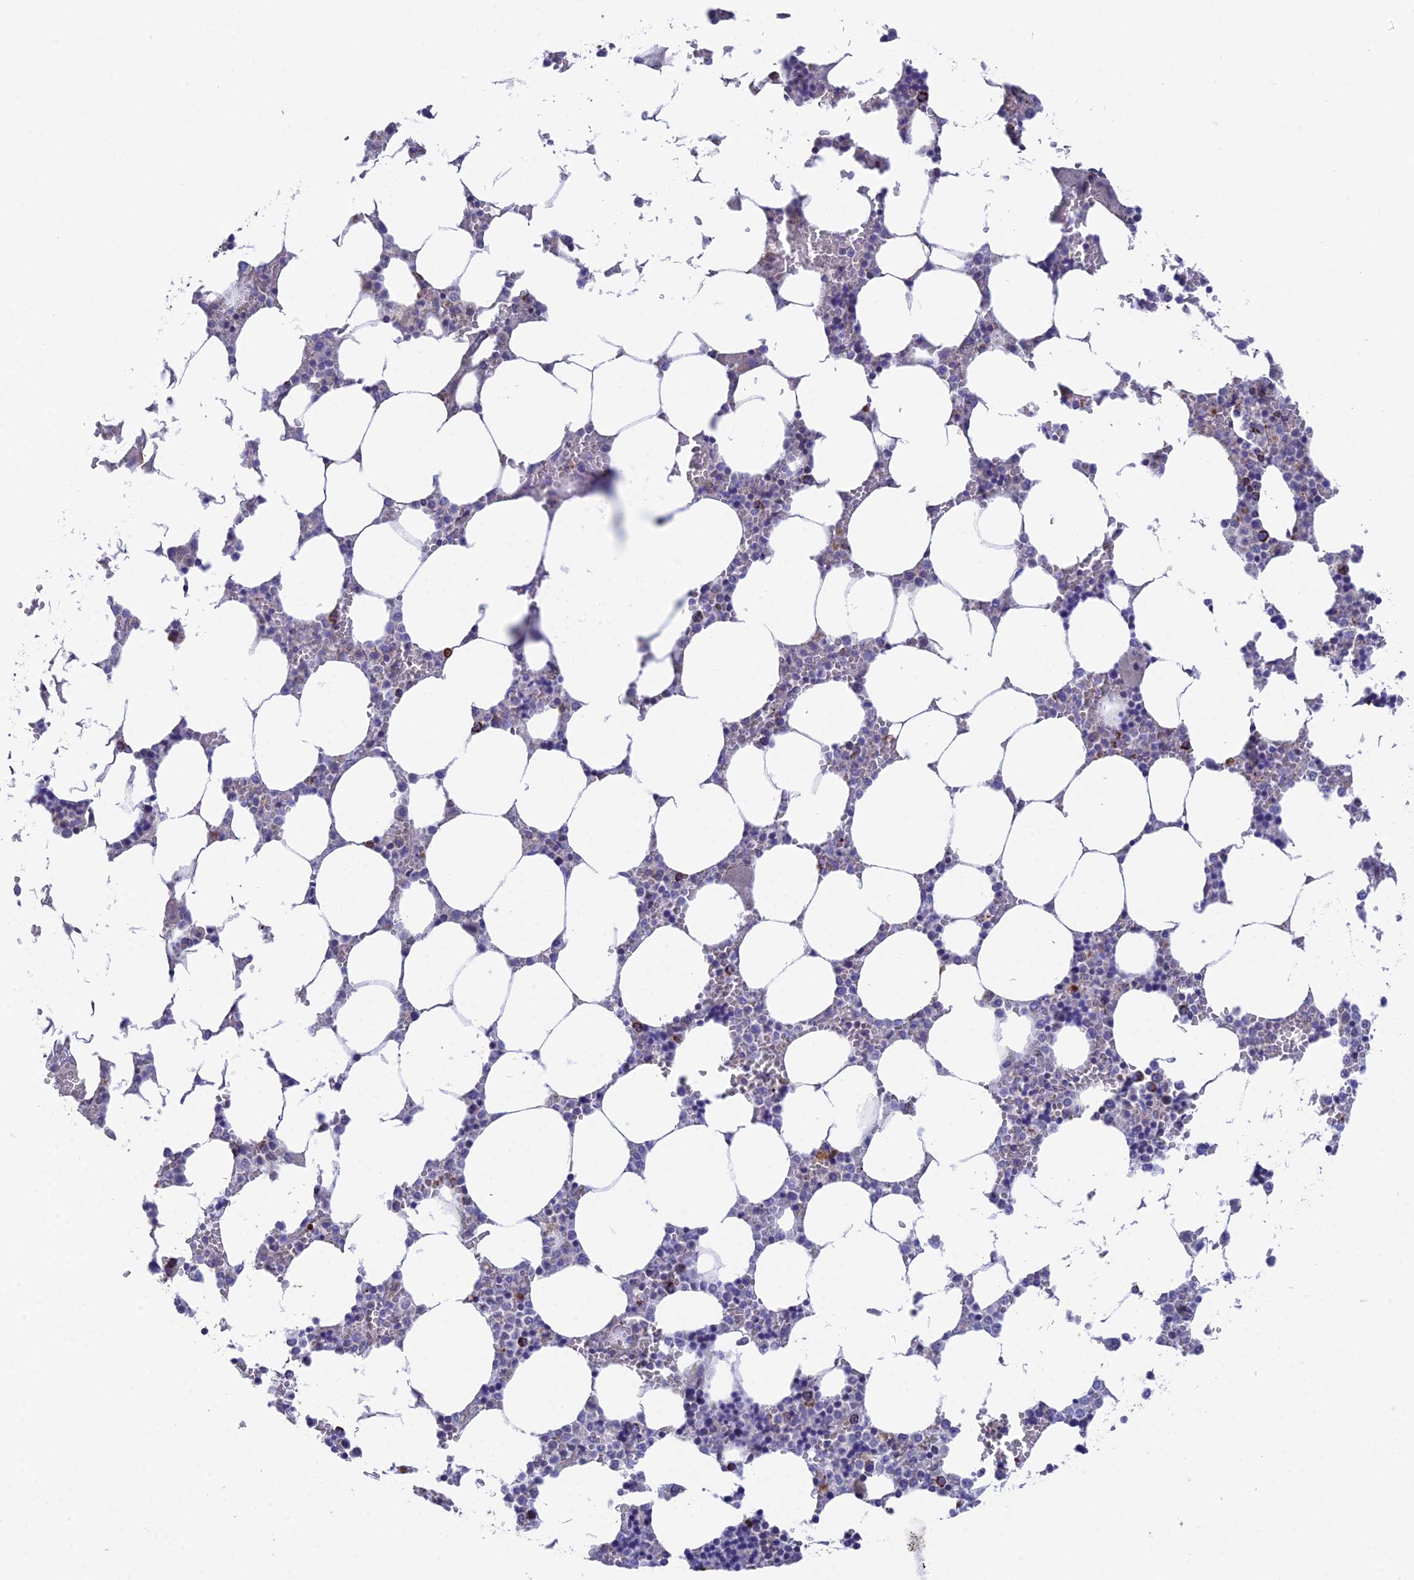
{"staining": {"intensity": "strong", "quantity": "<25%", "location": "cytoplasmic/membranous"}, "tissue": "bone marrow", "cell_type": "Hematopoietic cells", "image_type": "normal", "snomed": [{"axis": "morphology", "description": "Normal tissue, NOS"}, {"axis": "topography", "description": "Bone marrow"}], "caption": "An image of human bone marrow stained for a protein demonstrates strong cytoplasmic/membranous brown staining in hematopoietic cells. The staining was performed using DAB (3,3'-diaminobenzidine), with brown indicating positive protein expression. Nuclei are stained blue with hematoxylin.", "gene": "CSPG4", "patient": {"sex": "male", "age": 64}}